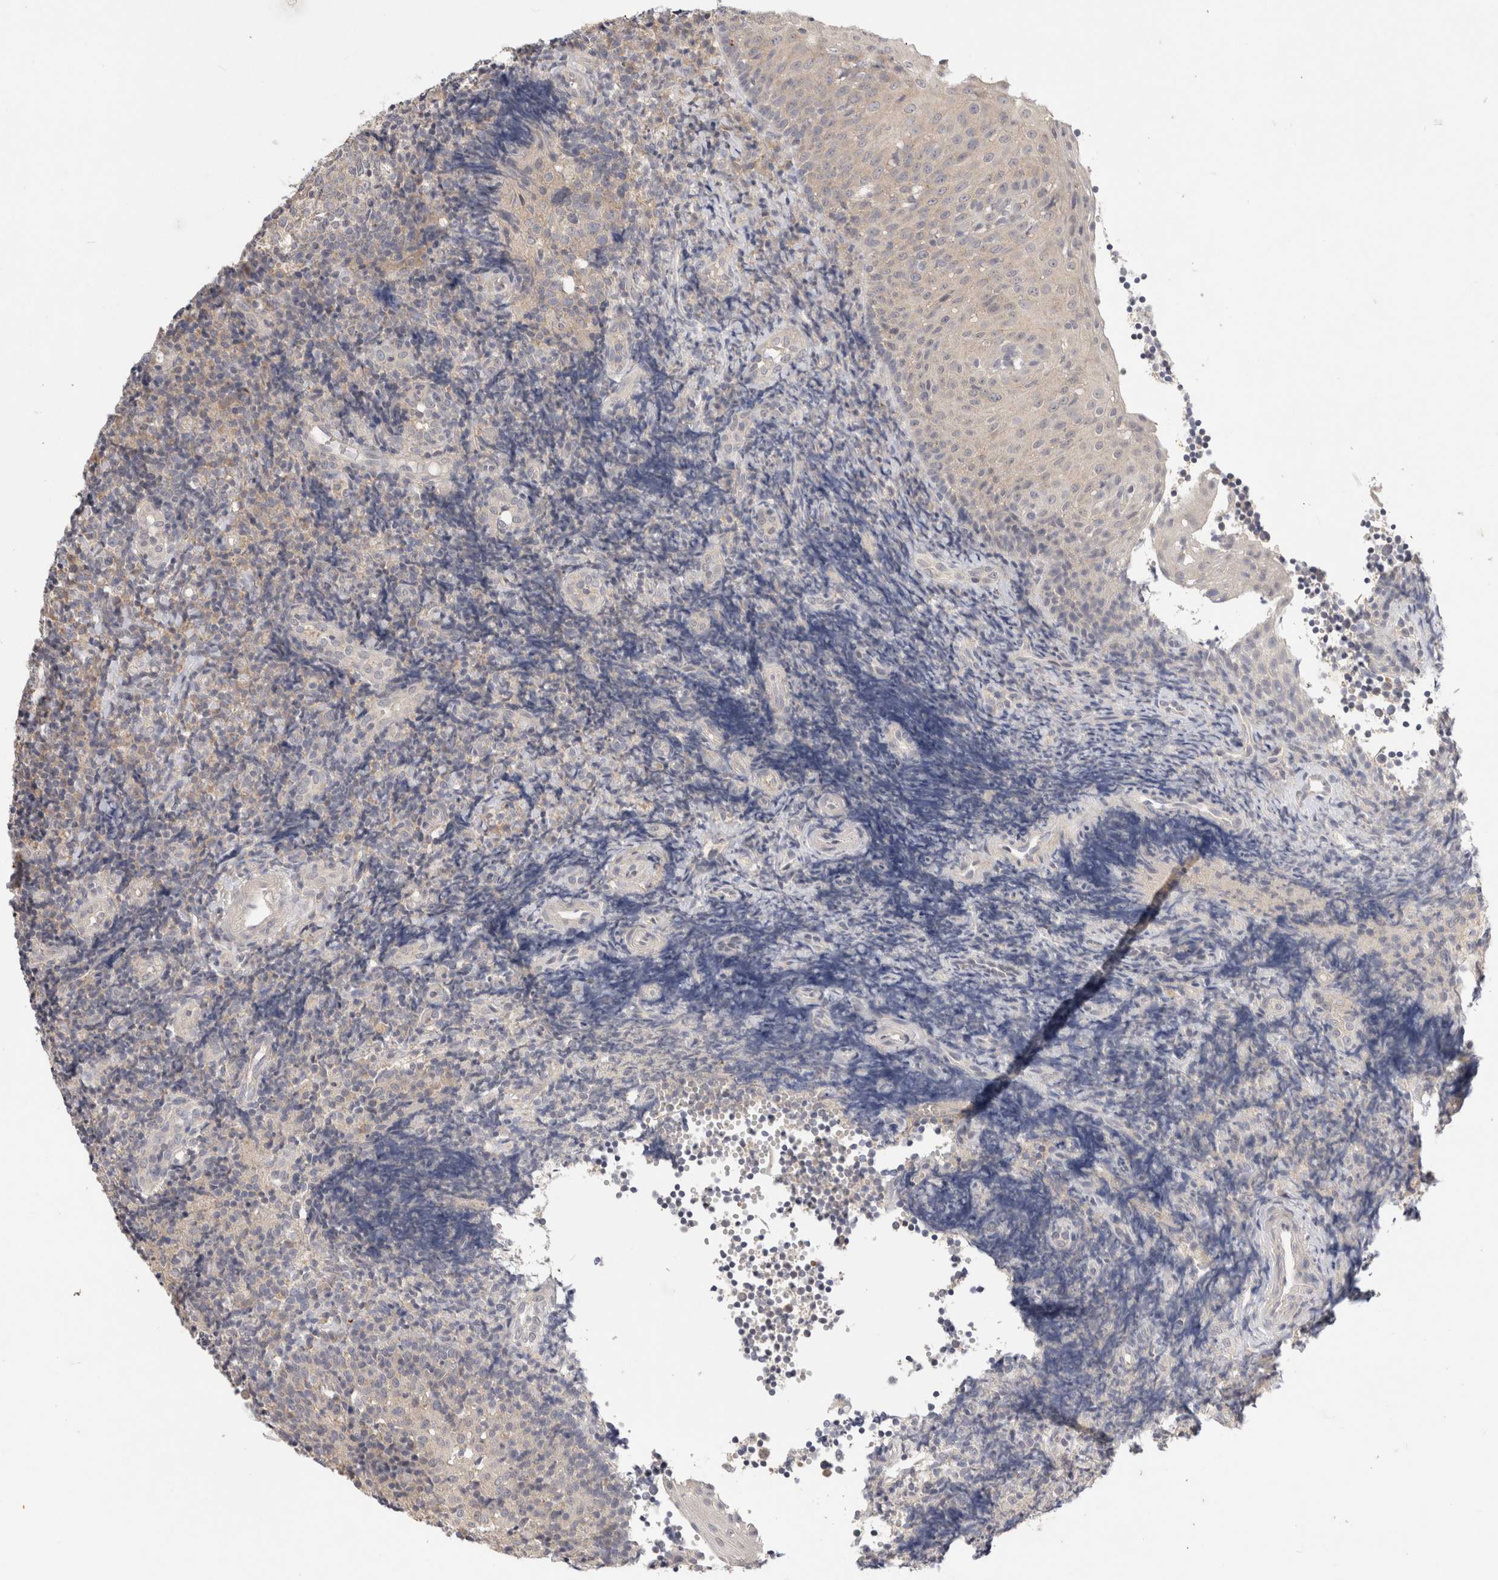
{"staining": {"intensity": "negative", "quantity": "none", "location": "none"}, "tissue": "tonsil", "cell_type": "Germinal center cells", "image_type": "normal", "snomed": [{"axis": "morphology", "description": "Normal tissue, NOS"}, {"axis": "topography", "description": "Tonsil"}], "caption": "Benign tonsil was stained to show a protein in brown. There is no significant staining in germinal center cells.", "gene": "CHRM4", "patient": {"sex": "female", "age": 40}}